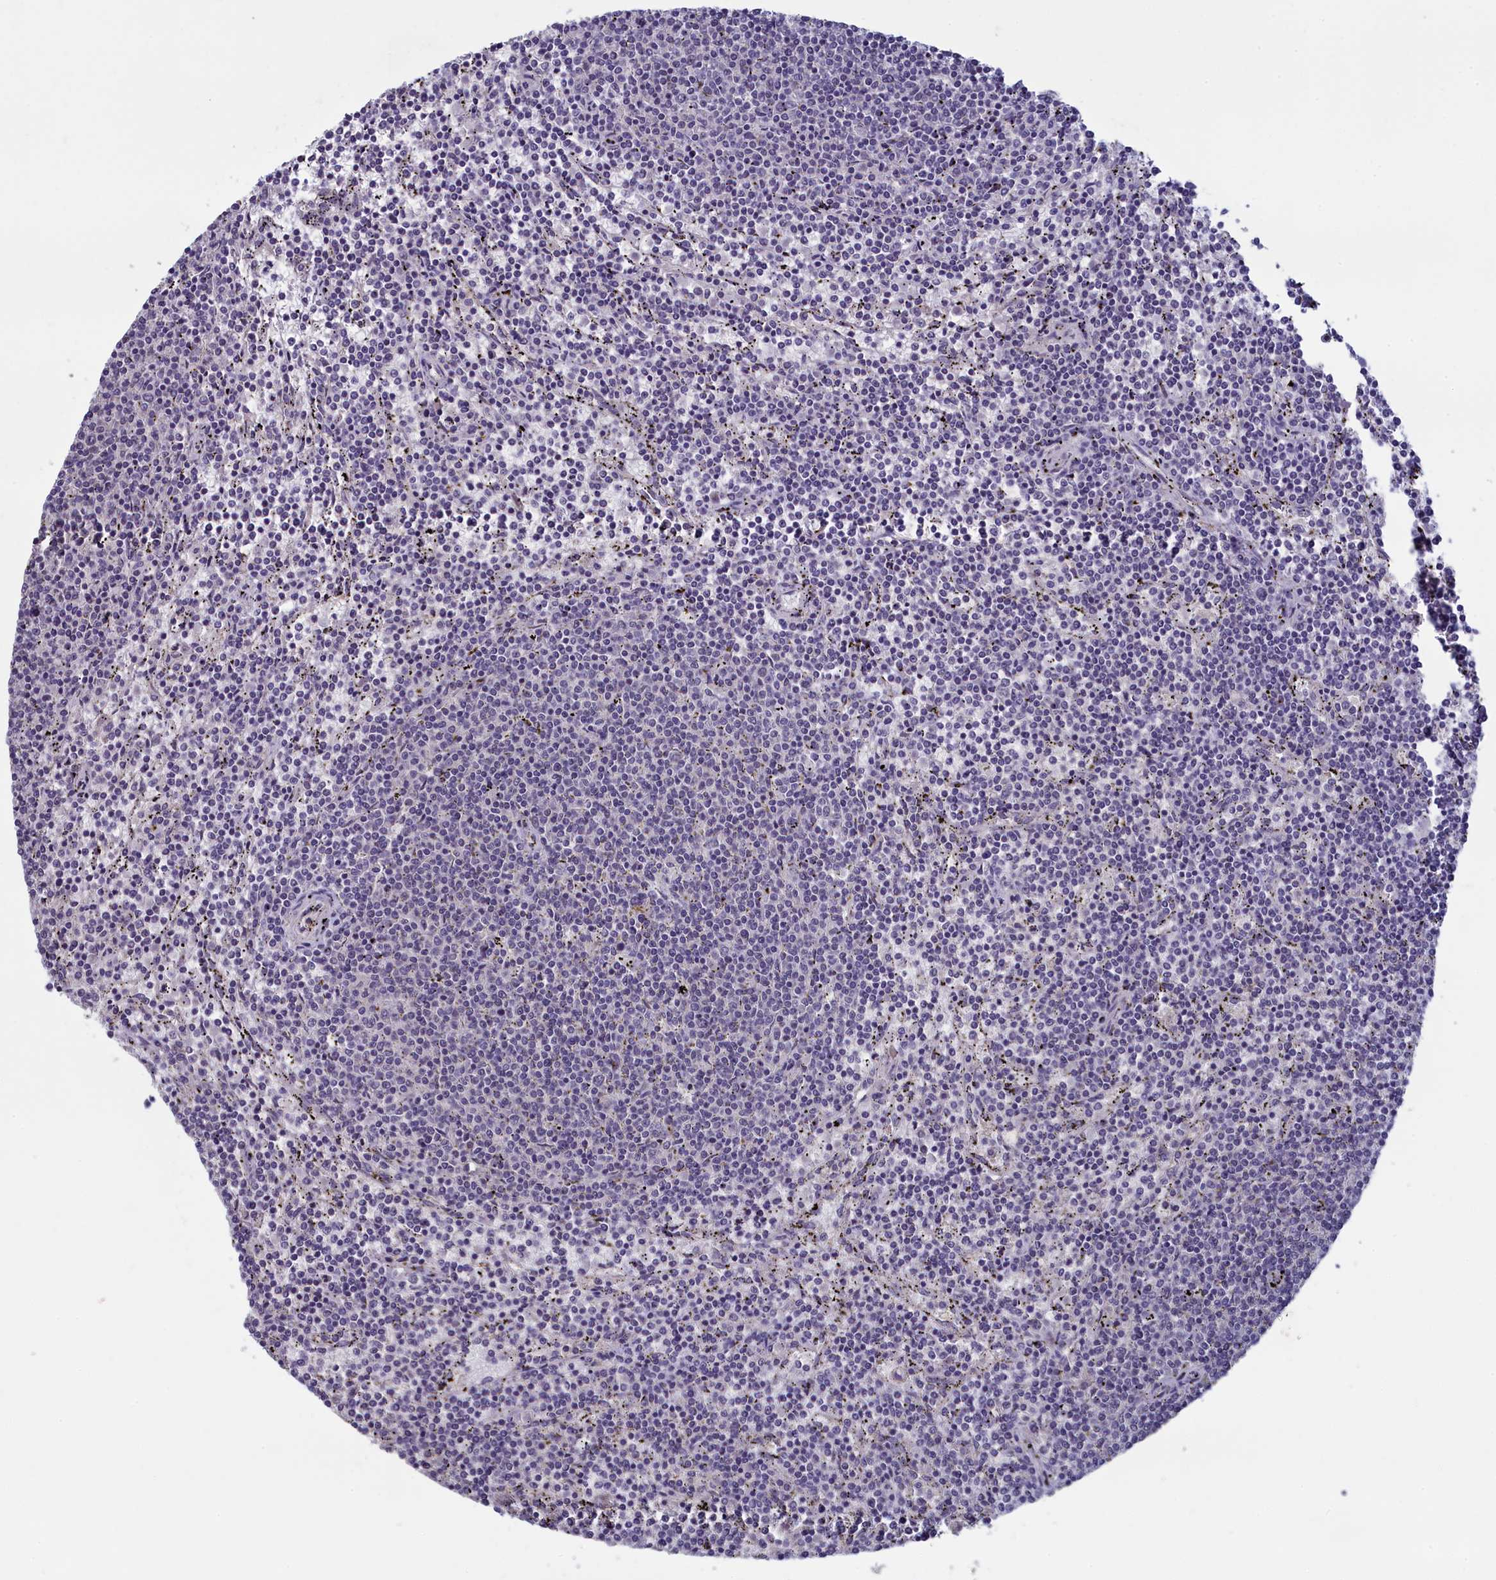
{"staining": {"intensity": "negative", "quantity": "none", "location": "none"}, "tissue": "lymphoma", "cell_type": "Tumor cells", "image_type": "cancer", "snomed": [{"axis": "morphology", "description": "Malignant lymphoma, non-Hodgkin's type, Low grade"}, {"axis": "topography", "description": "Spleen"}], "caption": "Human lymphoma stained for a protein using immunohistochemistry shows no staining in tumor cells.", "gene": "ATF7IP2", "patient": {"sex": "female", "age": 50}}